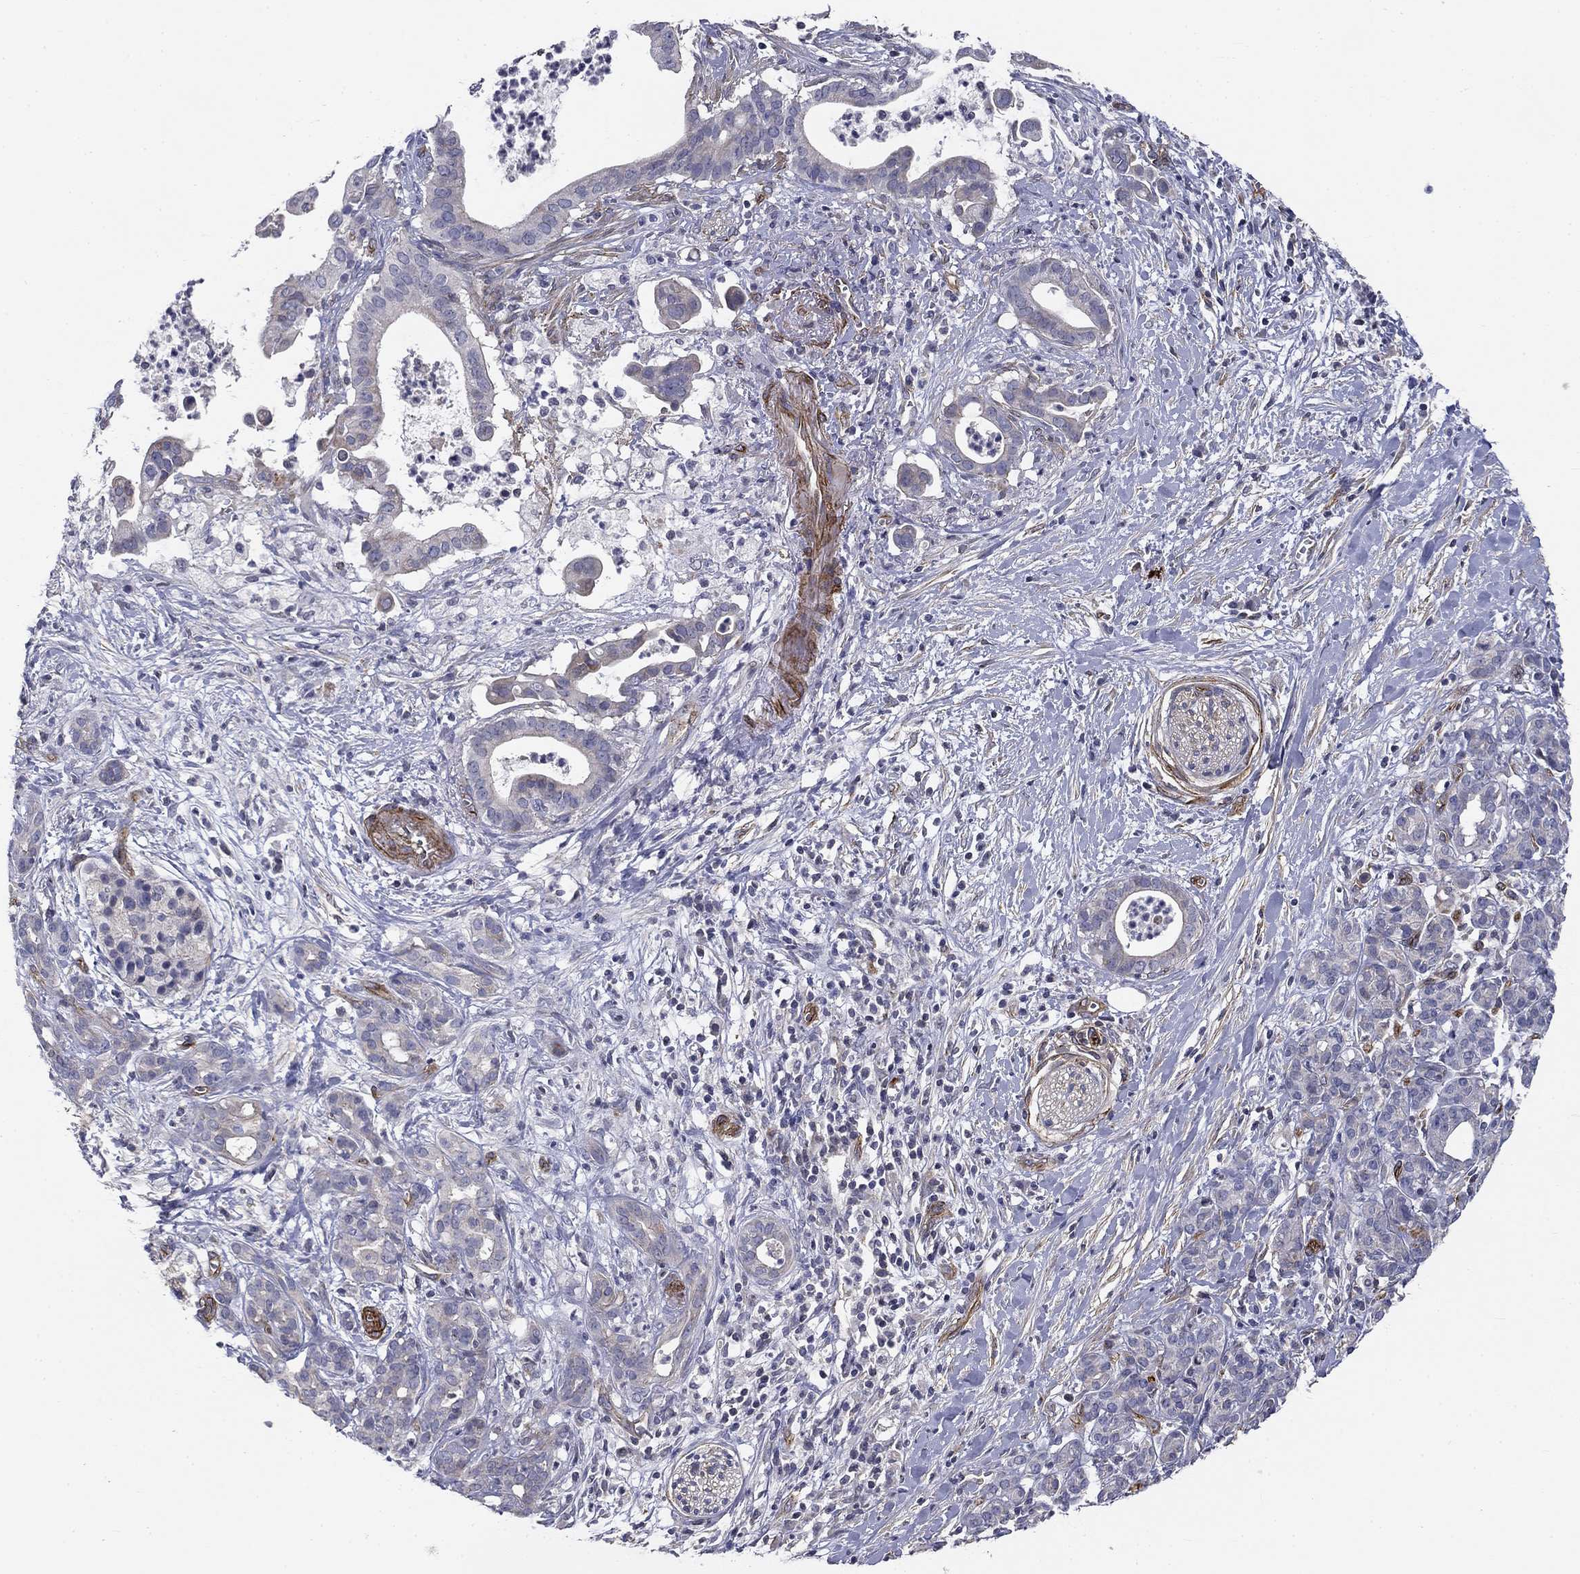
{"staining": {"intensity": "negative", "quantity": "none", "location": "none"}, "tissue": "pancreatic cancer", "cell_type": "Tumor cells", "image_type": "cancer", "snomed": [{"axis": "morphology", "description": "Adenocarcinoma, NOS"}, {"axis": "topography", "description": "Pancreas"}], "caption": "Immunohistochemistry (IHC) of pancreatic cancer shows no expression in tumor cells. (DAB (3,3'-diaminobenzidine) immunohistochemistry with hematoxylin counter stain).", "gene": "SYNC", "patient": {"sex": "male", "age": 61}}